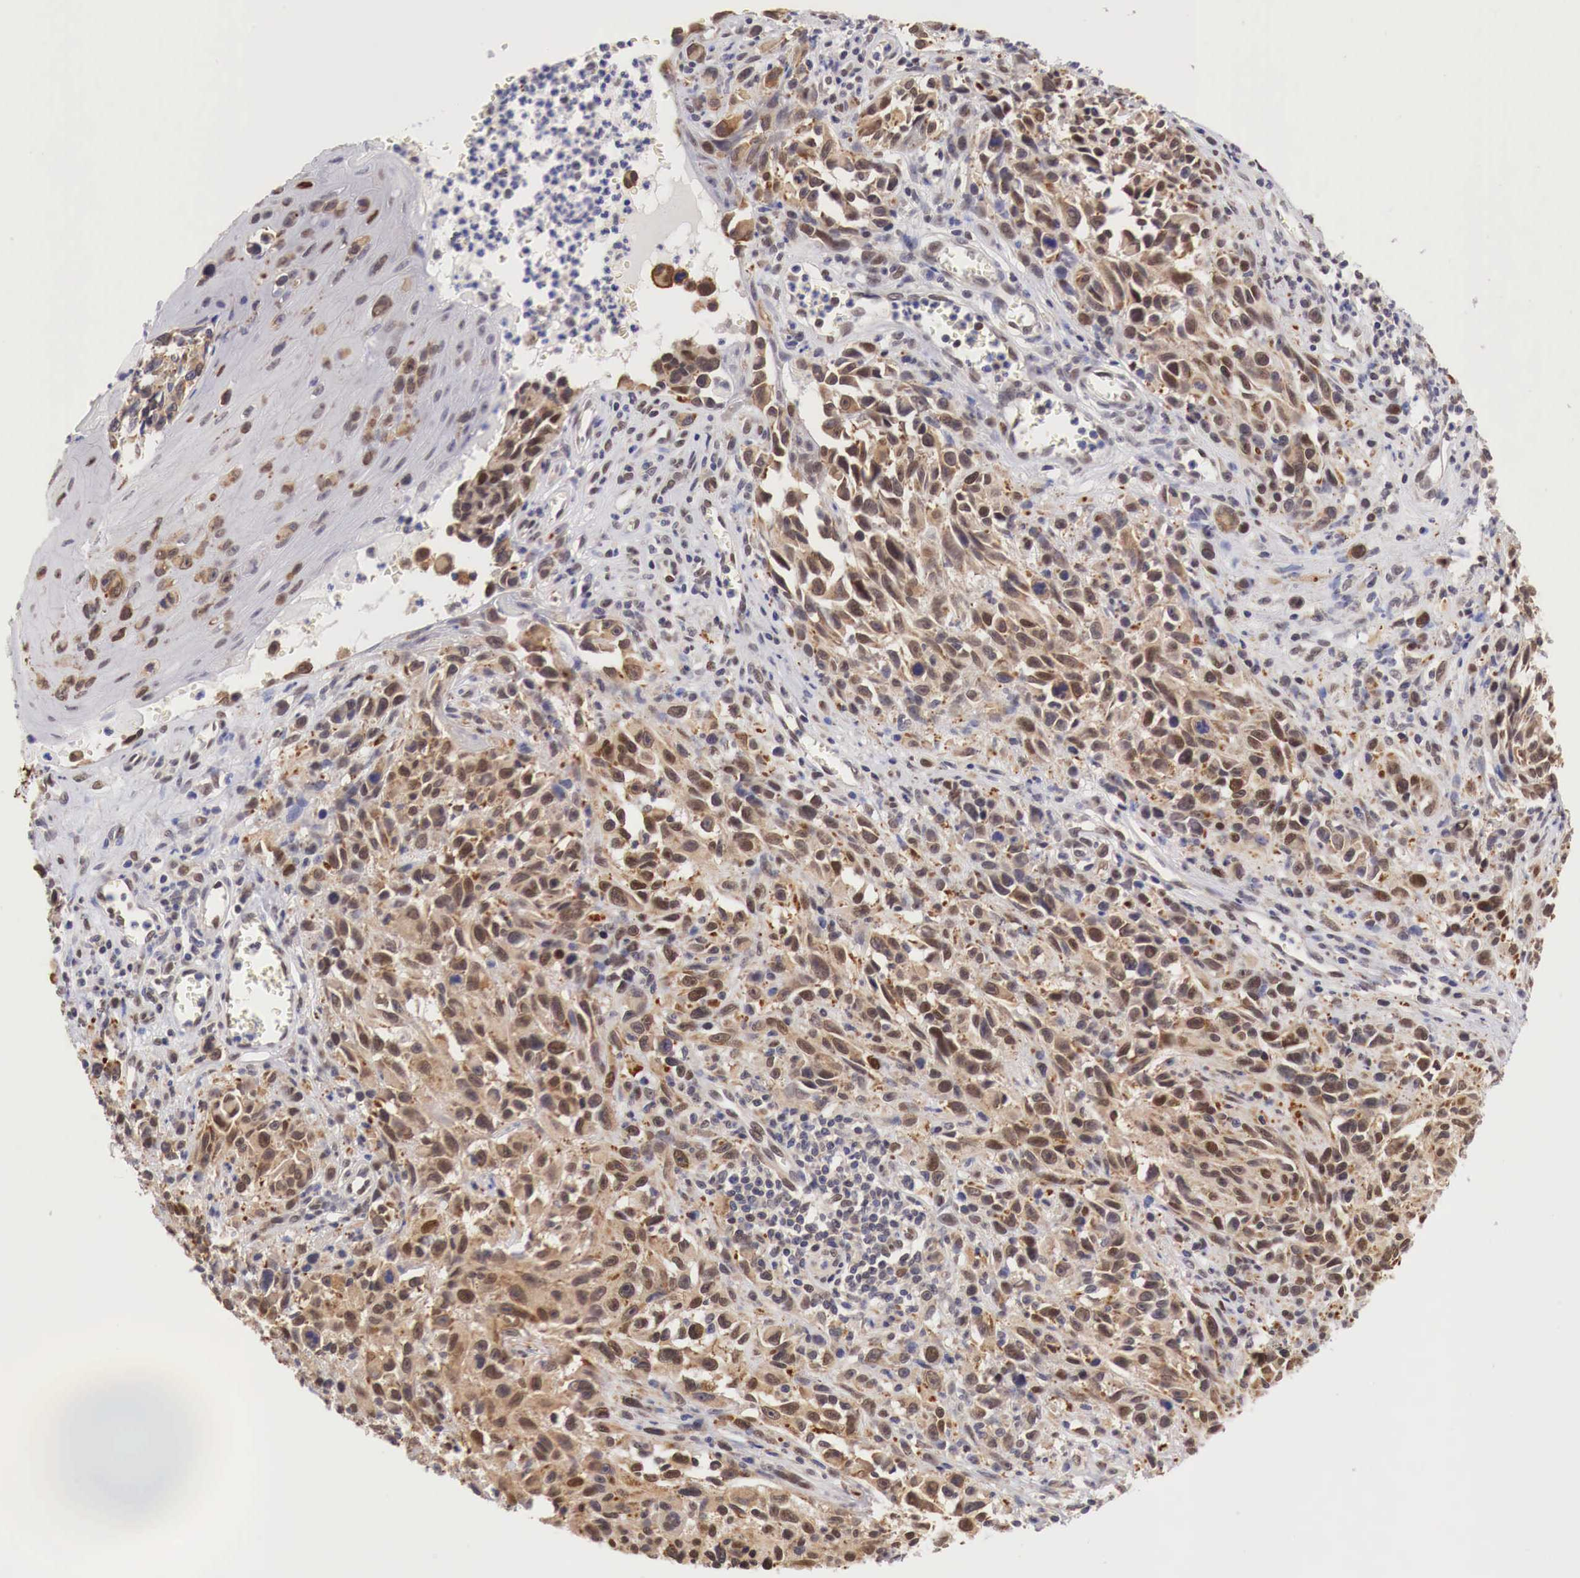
{"staining": {"intensity": "strong", "quantity": ">75%", "location": "cytoplasmic/membranous,nuclear"}, "tissue": "melanoma", "cell_type": "Tumor cells", "image_type": "cancer", "snomed": [{"axis": "morphology", "description": "Malignant melanoma, NOS"}, {"axis": "topography", "description": "Skin"}], "caption": "A high amount of strong cytoplasmic/membranous and nuclear staining is identified in about >75% of tumor cells in malignant melanoma tissue. (Brightfield microscopy of DAB IHC at high magnification).", "gene": "PABIR2", "patient": {"sex": "female", "age": 82}}